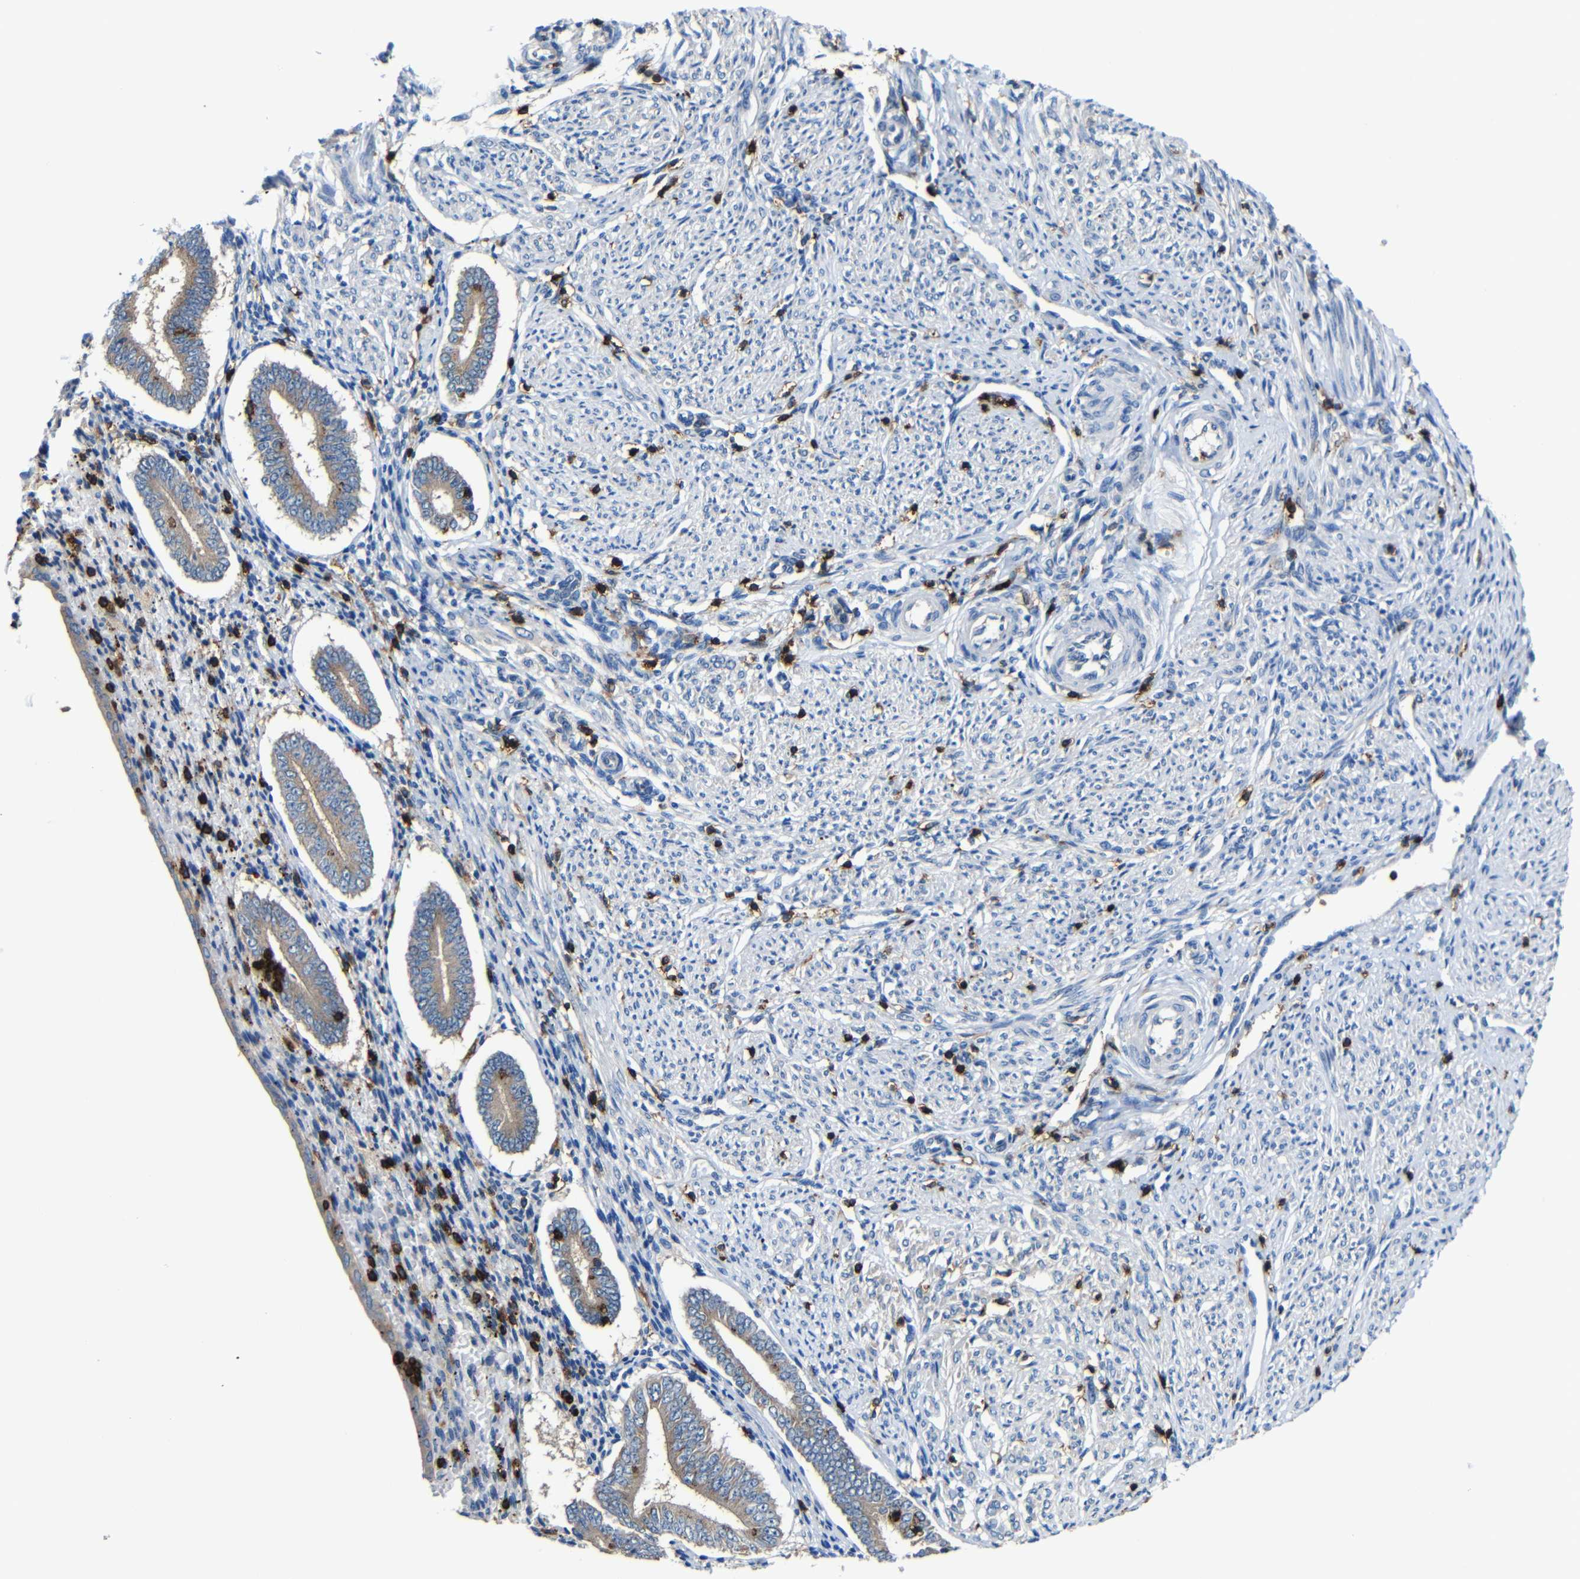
{"staining": {"intensity": "negative", "quantity": "none", "location": "none"}, "tissue": "endometrium", "cell_type": "Cells in endometrial stroma", "image_type": "normal", "snomed": [{"axis": "morphology", "description": "Normal tissue, NOS"}, {"axis": "topography", "description": "Endometrium"}], "caption": "Immunohistochemistry (IHC) of benign endometrium displays no expression in cells in endometrial stroma.", "gene": "P2RY12", "patient": {"sex": "female", "age": 42}}